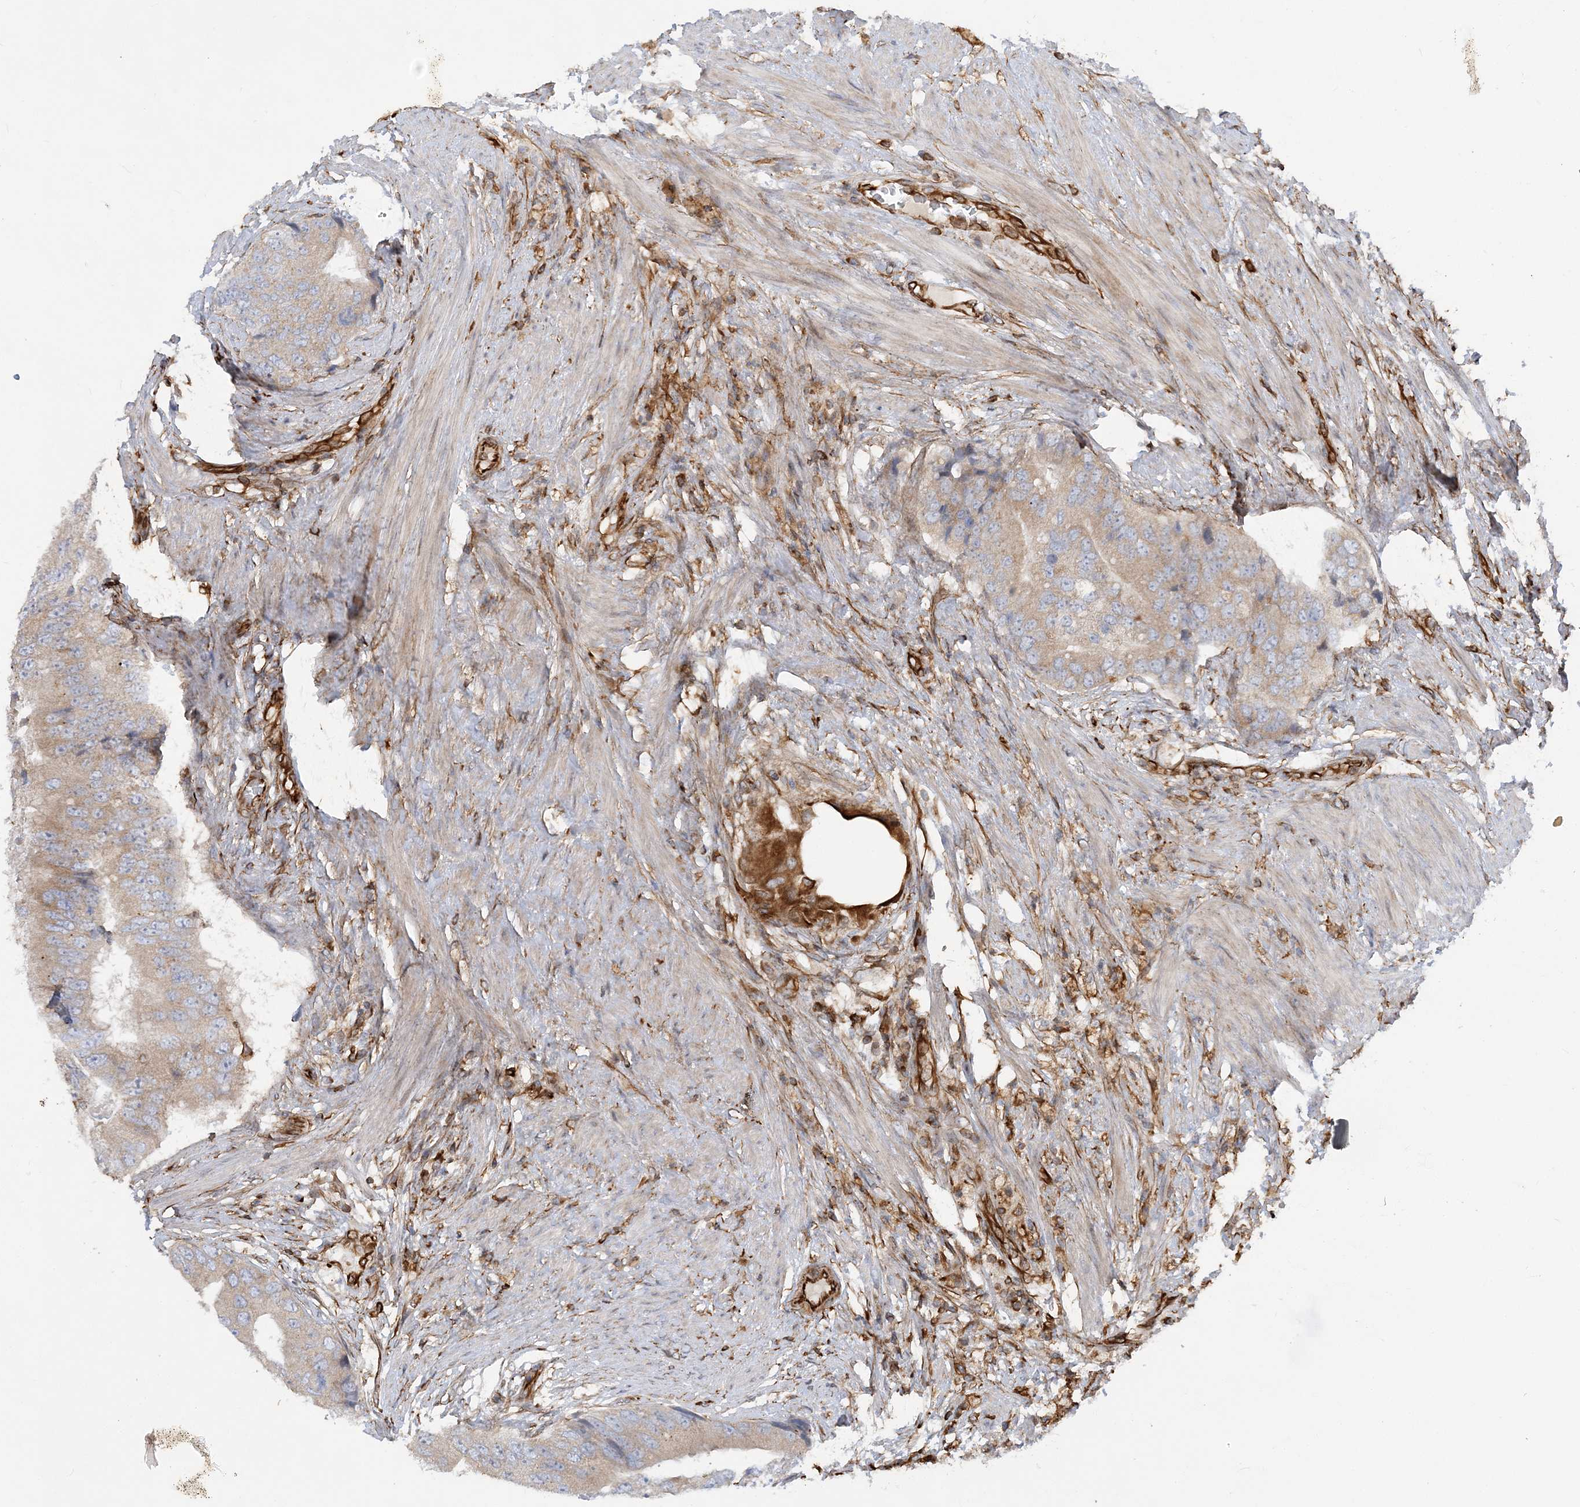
{"staining": {"intensity": "weak", "quantity": ">75%", "location": "cytoplasmic/membranous"}, "tissue": "prostate cancer", "cell_type": "Tumor cells", "image_type": "cancer", "snomed": [{"axis": "morphology", "description": "Adenocarcinoma, High grade"}, {"axis": "topography", "description": "Prostate"}], "caption": "IHC of prostate cancer (adenocarcinoma (high-grade)) demonstrates low levels of weak cytoplasmic/membranous expression in approximately >75% of tumor cells.", "gene": "FAM114A2", "patient": {"sex": "male", "age": 70}}